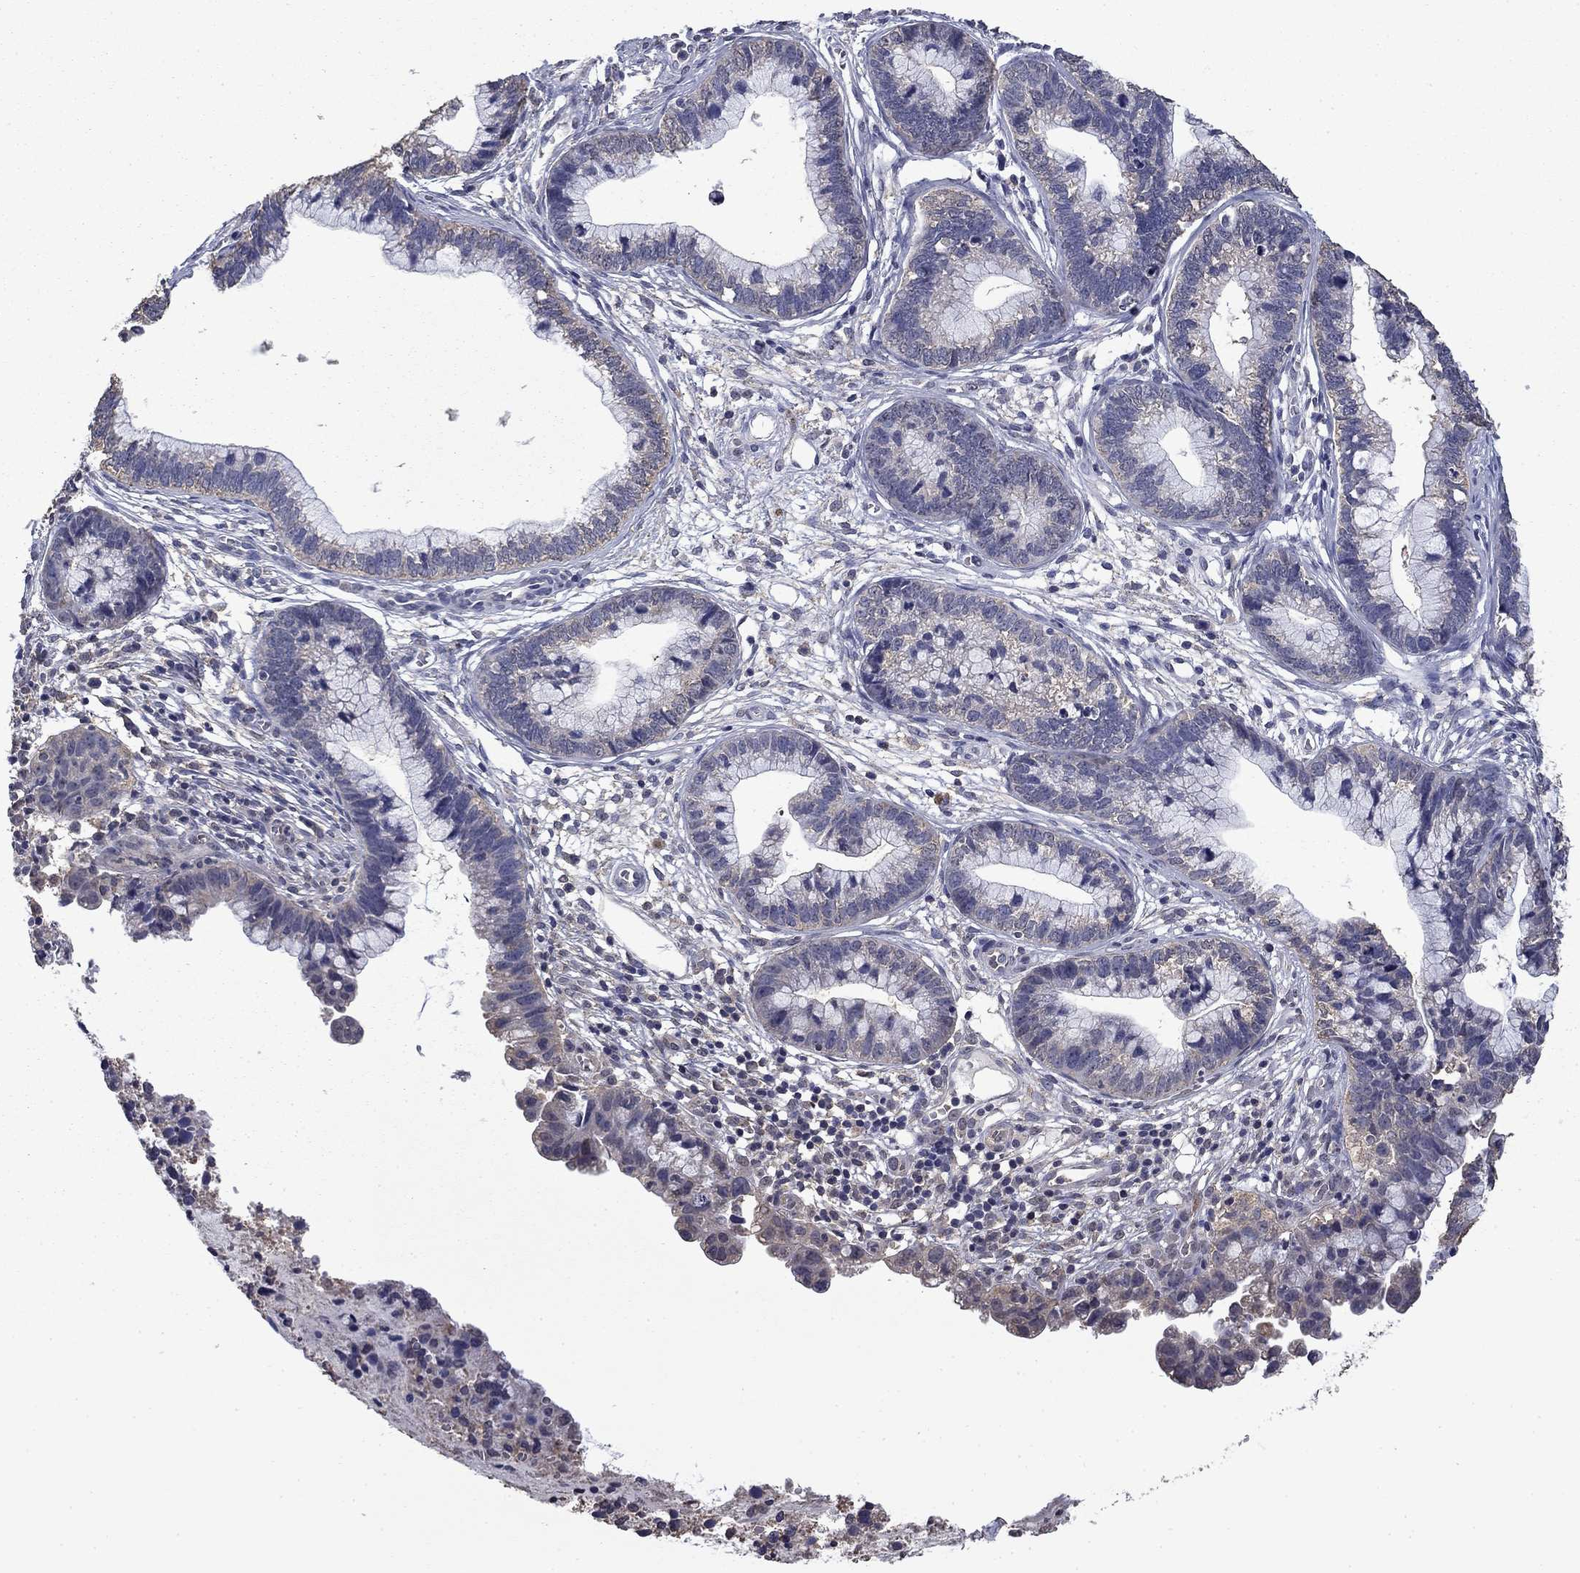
{"staining": {"intensity": "negative", "quantity": "none", "location": "none"}, "tissue": "cervical cancer", "cell_type": "Tumor cells", "image_type": "cancer", "snomed": [{"axis": "morphology", "description": "Adenocarcinoma, NOS"}, {"axis": "topography", "description": "Cervix"}], "caption": "Immunohistochemical staining of human adenocarcinoma (cervical) demonstrates no significant staining in tumor cells.", "gene": "MFAP3L", "patient": {"sex": "female", "age": 44}}